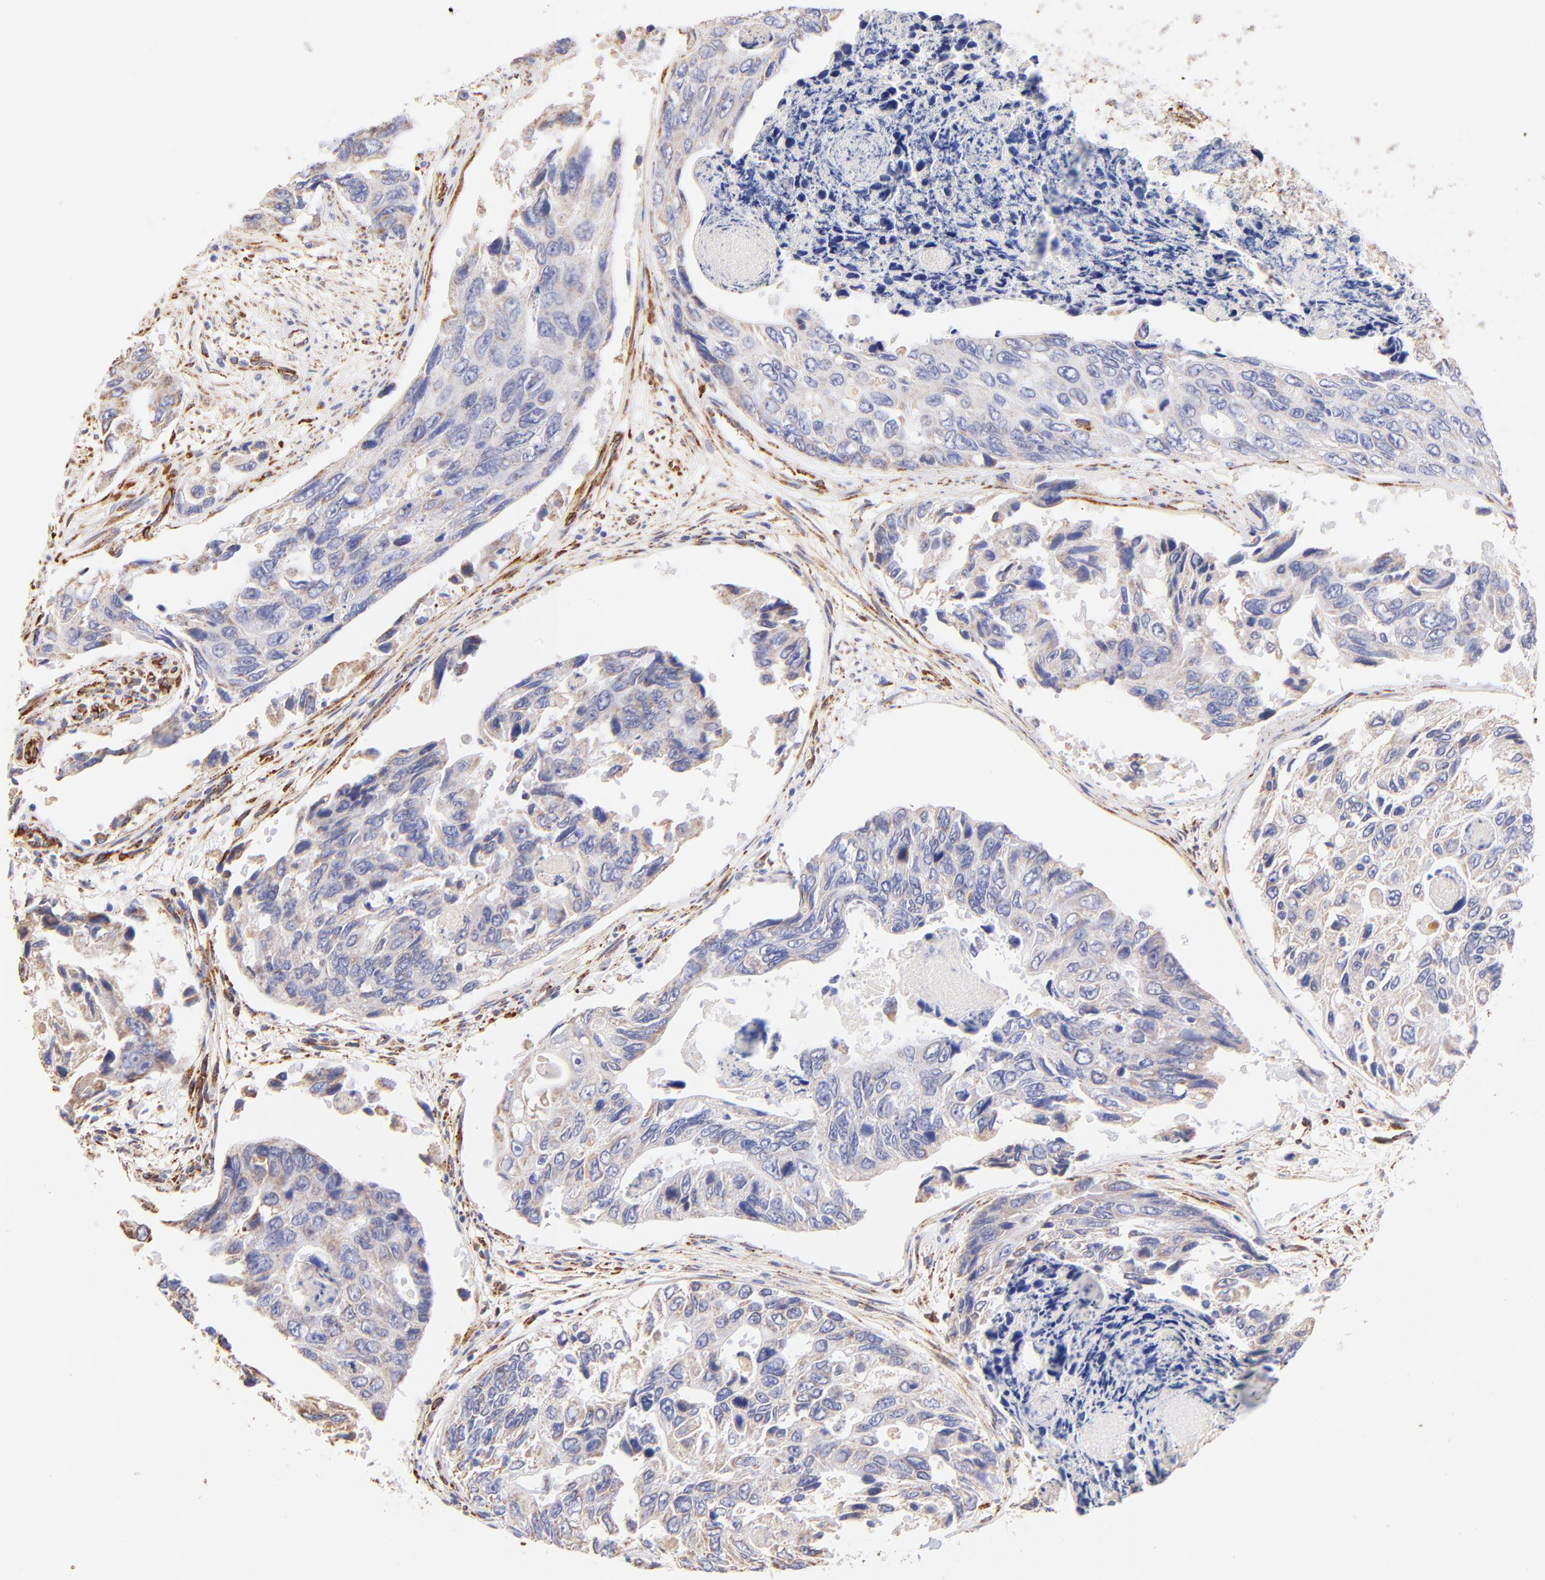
{"staining": {"intensity": "weak", "quantity": "25%-75%", "location": "cytoplasmic/membranous"}, "tissue": "colorectal cancer", "cell_type": "Tumor cells", "image_type": "cancer", "snomed": [{"axis": "morphology", "description": "Adenocarcinoma, NOS"}, {"axis": "topography", "description": "Colon"}], "caption": "Protein expression analysis of human adenocarcinoma (colorectal) reveals weak cytoplasmic/membranous expression in approximately 25%-75% of tumor cells. (Stains: DAB (3,3'-diaminobenzidine) in brown, nuclei in blue, Microscopy: brightfield microscopy at high magnification).", "gene": "SPARC", "patient": {"sex": "female", "age": 86}}